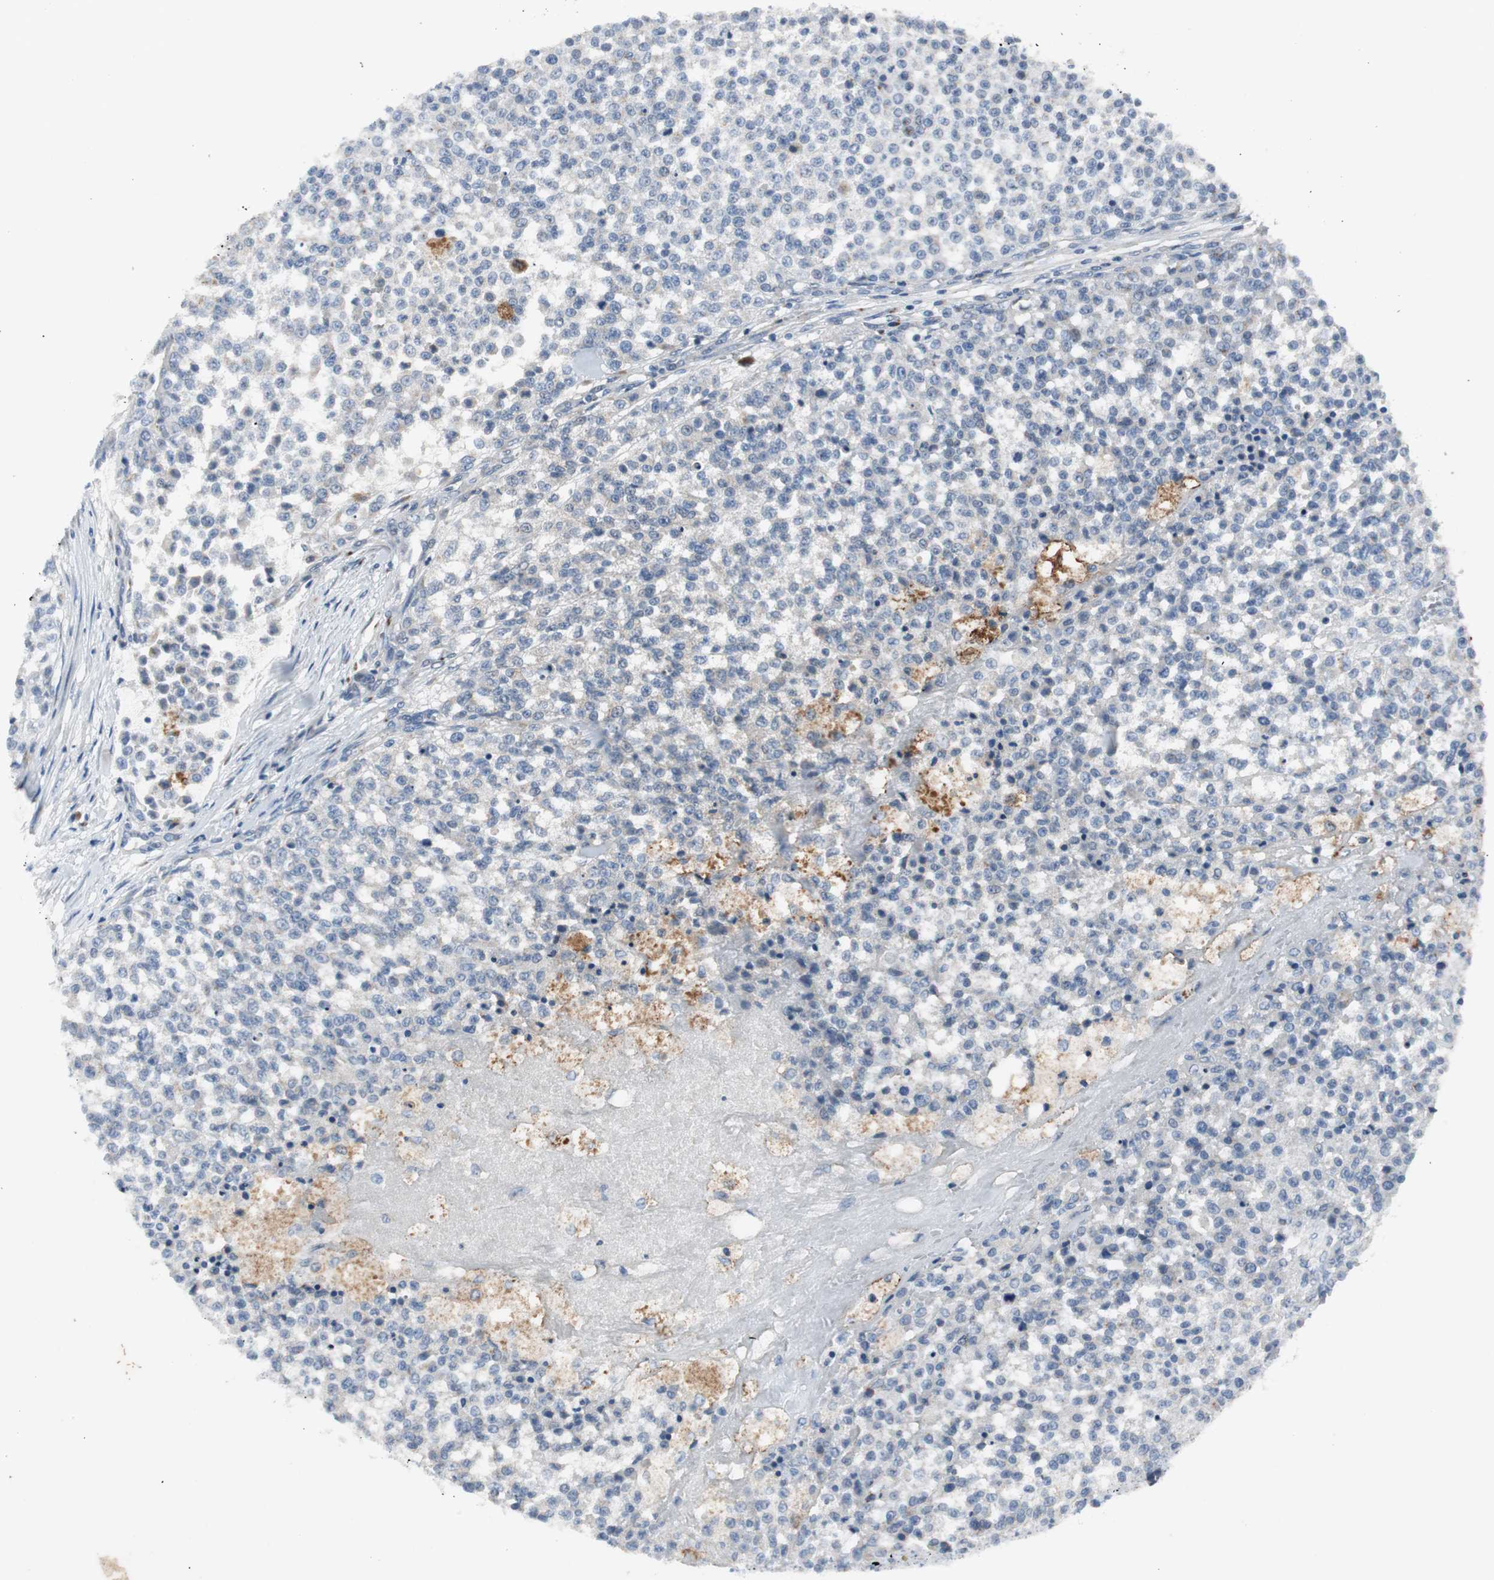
{"staining": {"intensity": "negative", "quantity": "none", "location": "none"}, "tissue": "testis cancer", "cell_type": "Tumor cells", "image_type": "cancer", "snomed": [{"axis": "morphology", "description": "Seminoma, NOS"}, {"axis": "topography", "description": "Testis"}], "caption": "An image of testis seminoma stained for a protein exhibits no brown staining in tumor cells.", "gene": "PCYT1B", "patient": {"sex": "male", "age": 59}}